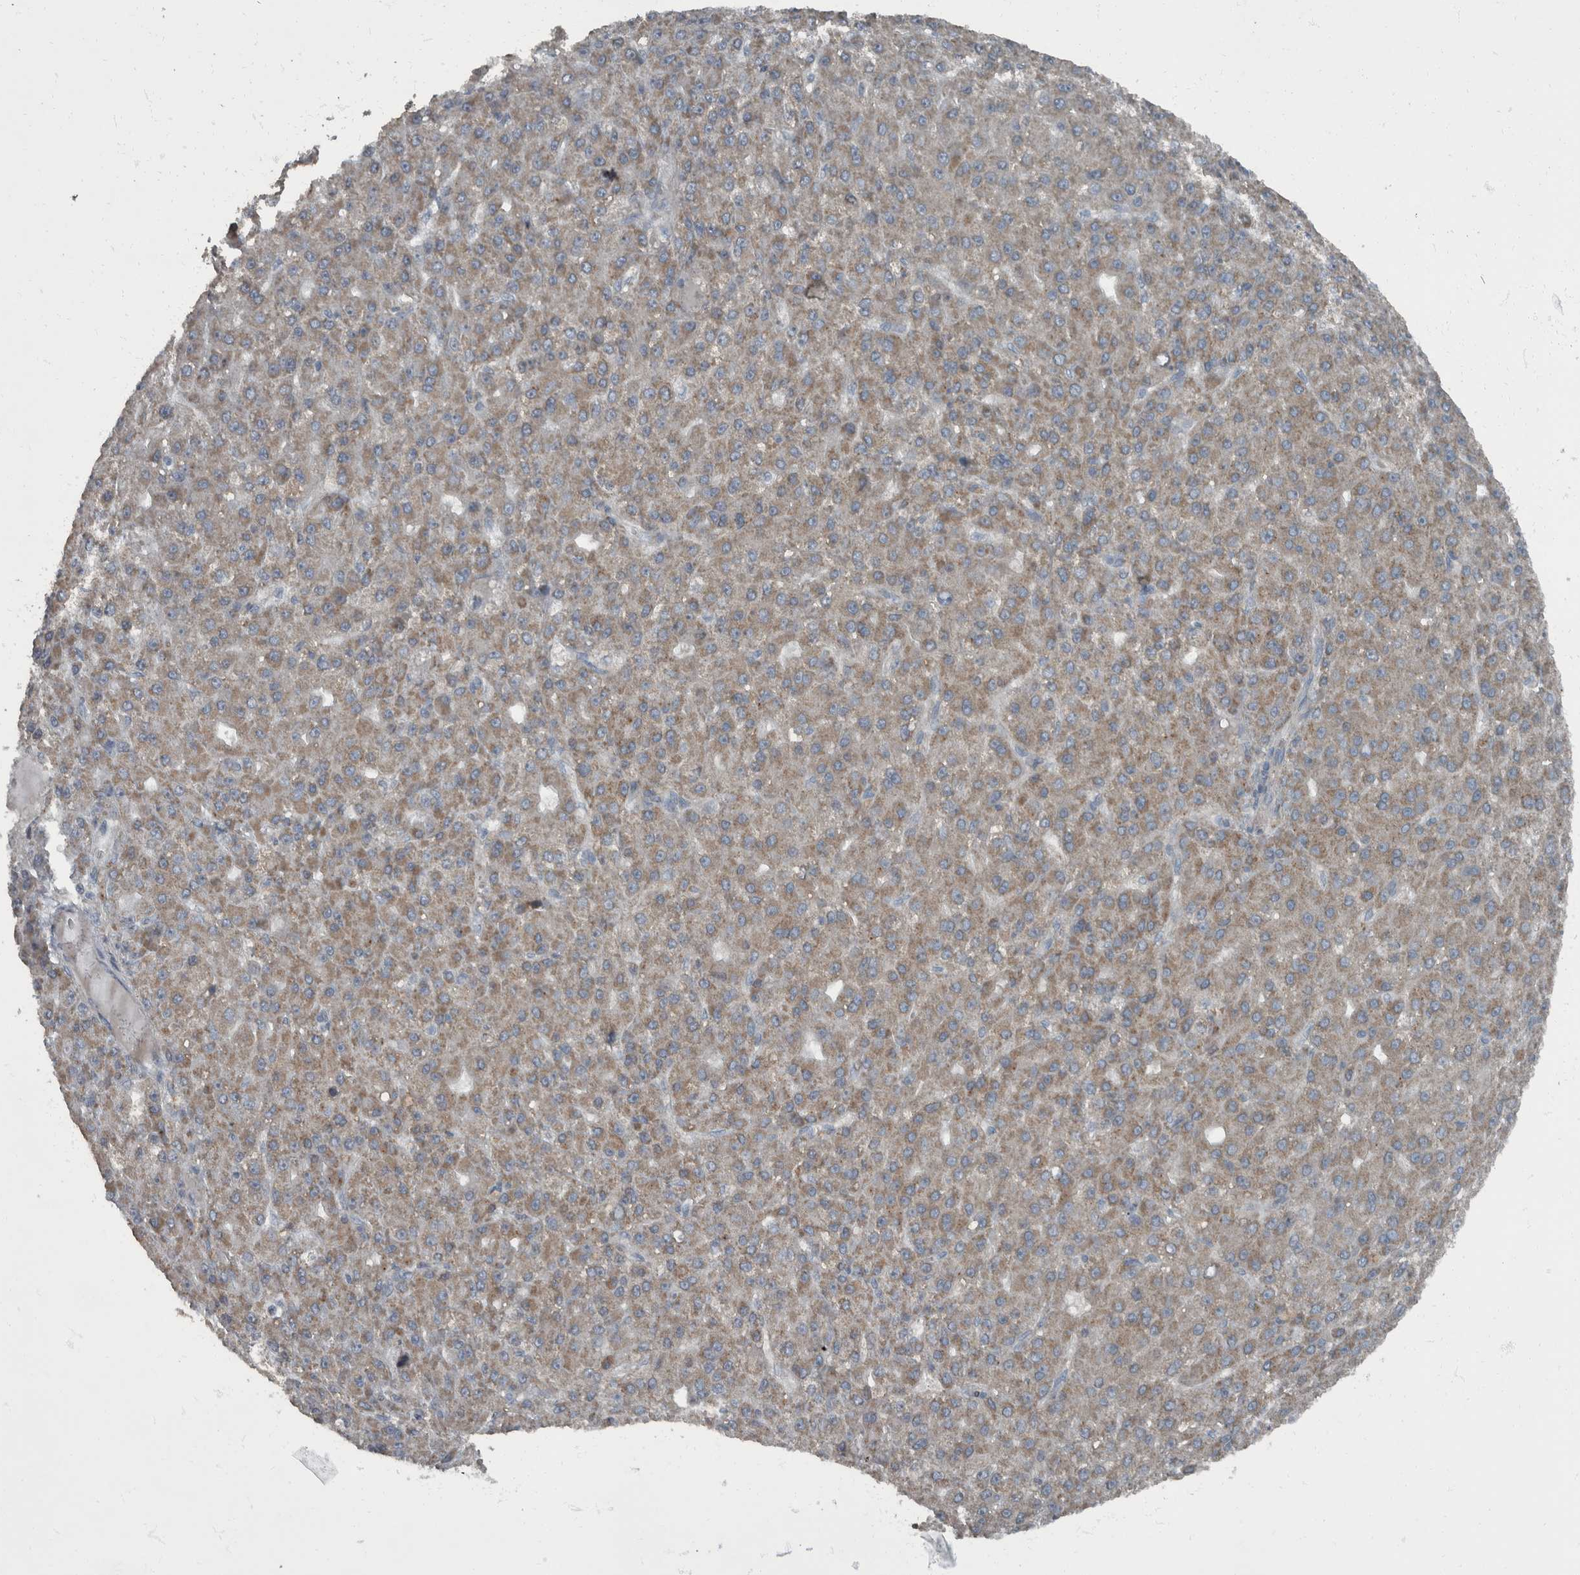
{"staining": {"intensity": "weak", "quantity": "25%-75%", "location": "cytoplasmic/membranous"}, "tissue": "liver cancer", "cell_type": "Tumor cells", "image_type": "cancer", "snomed": [{"axis": "morphology", "description": "Carcinoma, Hepatocellular, NOS"}, {"axis": "topography", "description": "Liver"}], "caption": "The image displays staining of hepatocellular carcinoma (liver), revealing weak cytoplasmic/membranous protein expression (brown color) within tumor cells.", "gene": "RABGGTB", "patient": {"sex": "male", "age": 67}}